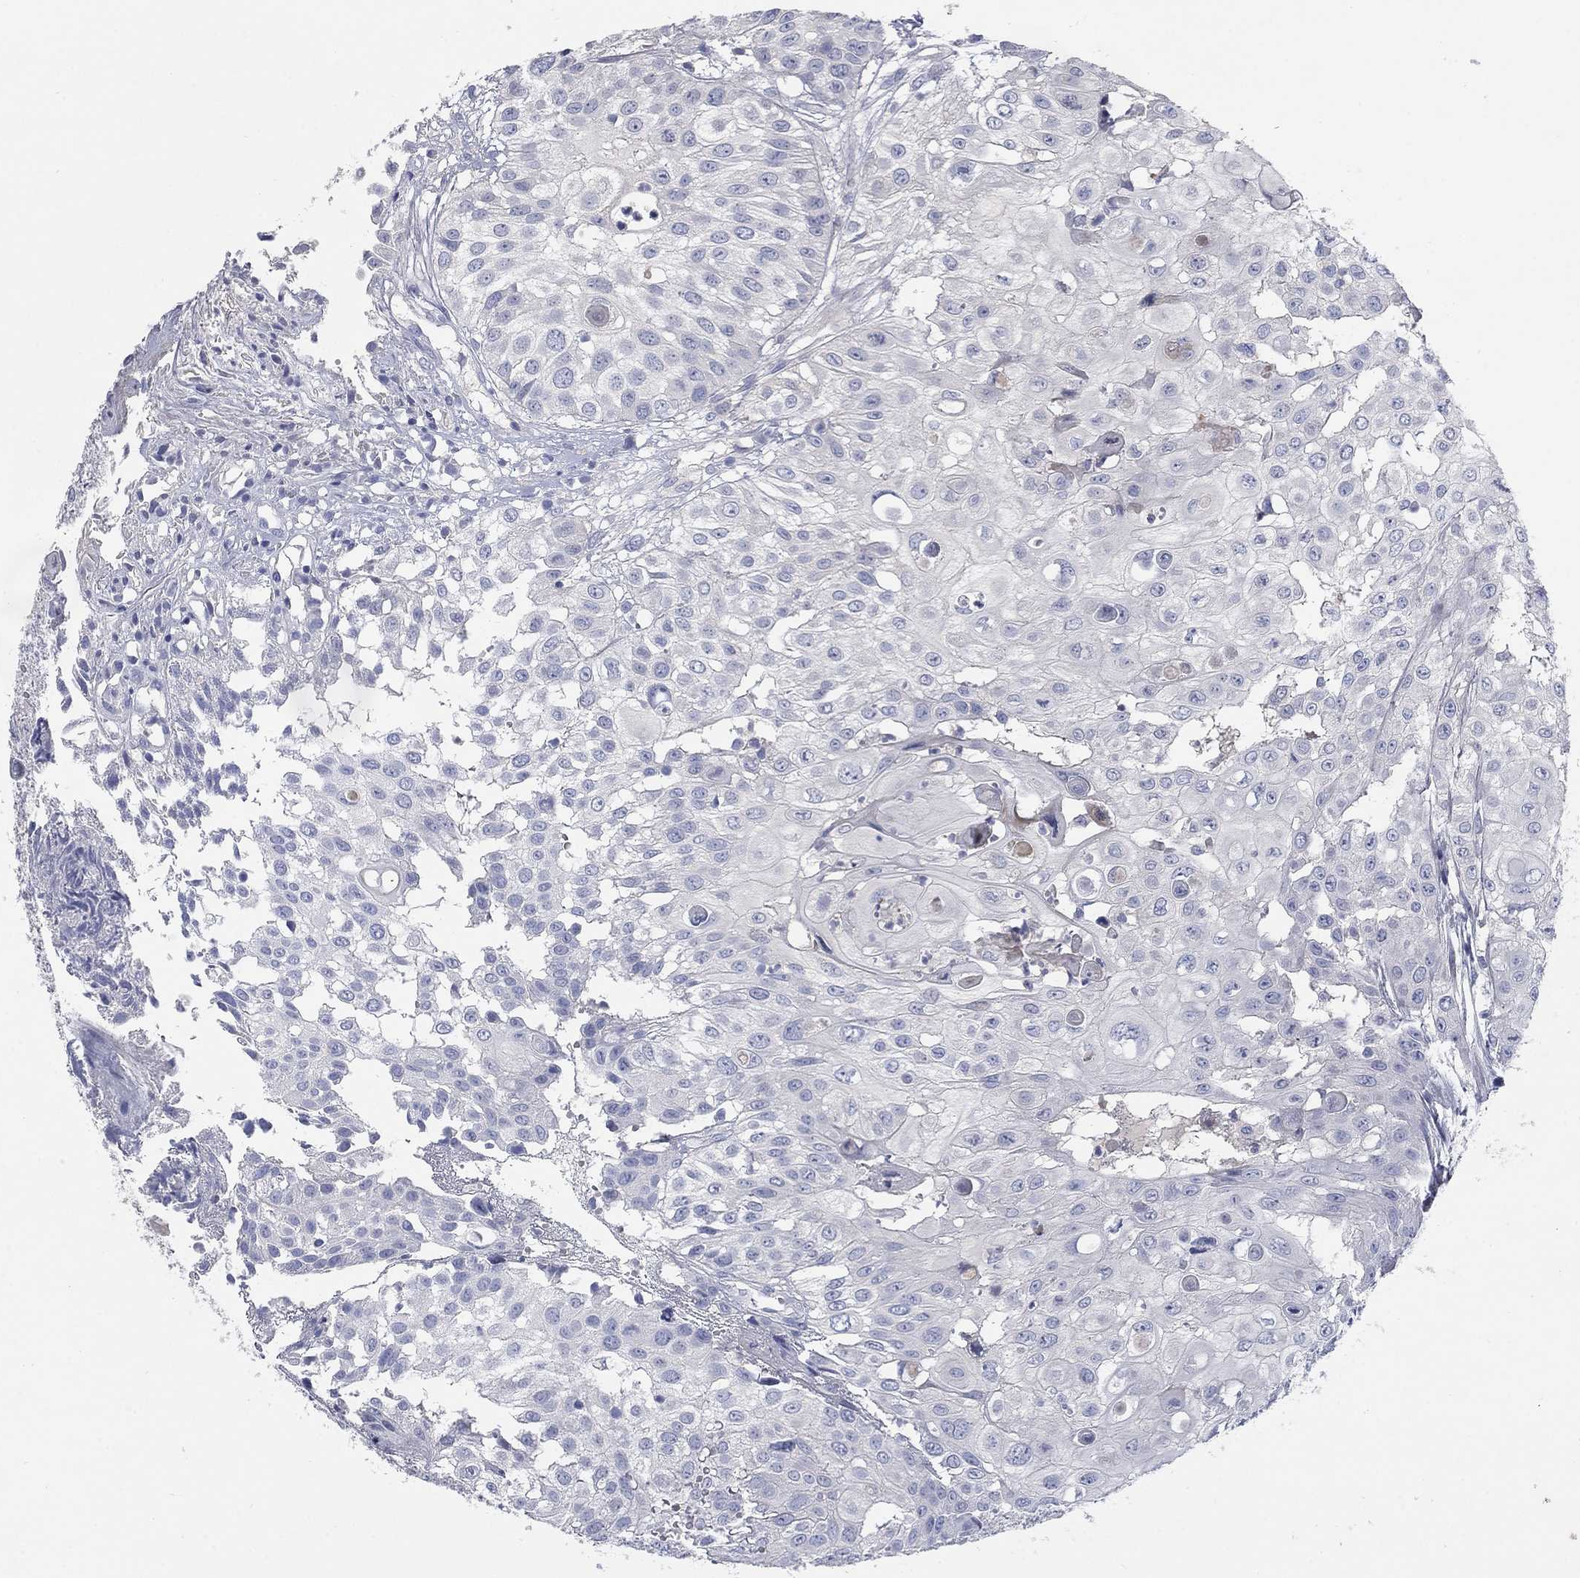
{"staining": {"intensity": "negative", "quantity": "none", "location": "none"}, "tissue": "urothelial cancer", "cell_type": "Tumor cells", "image_type": "cancer", "snomed": [{"axis": "morphology", "description": "Urothelial carcinoma, High grade"}, {"axis": "topography", "description": "Urinary bladder"}], "caption": "The photomicrograph shows no significant positivity in tumor cells of high-grade urothelial carcinoma.", "gene": "TMEM249", "patient": {"sex": "female", "age": 79}}